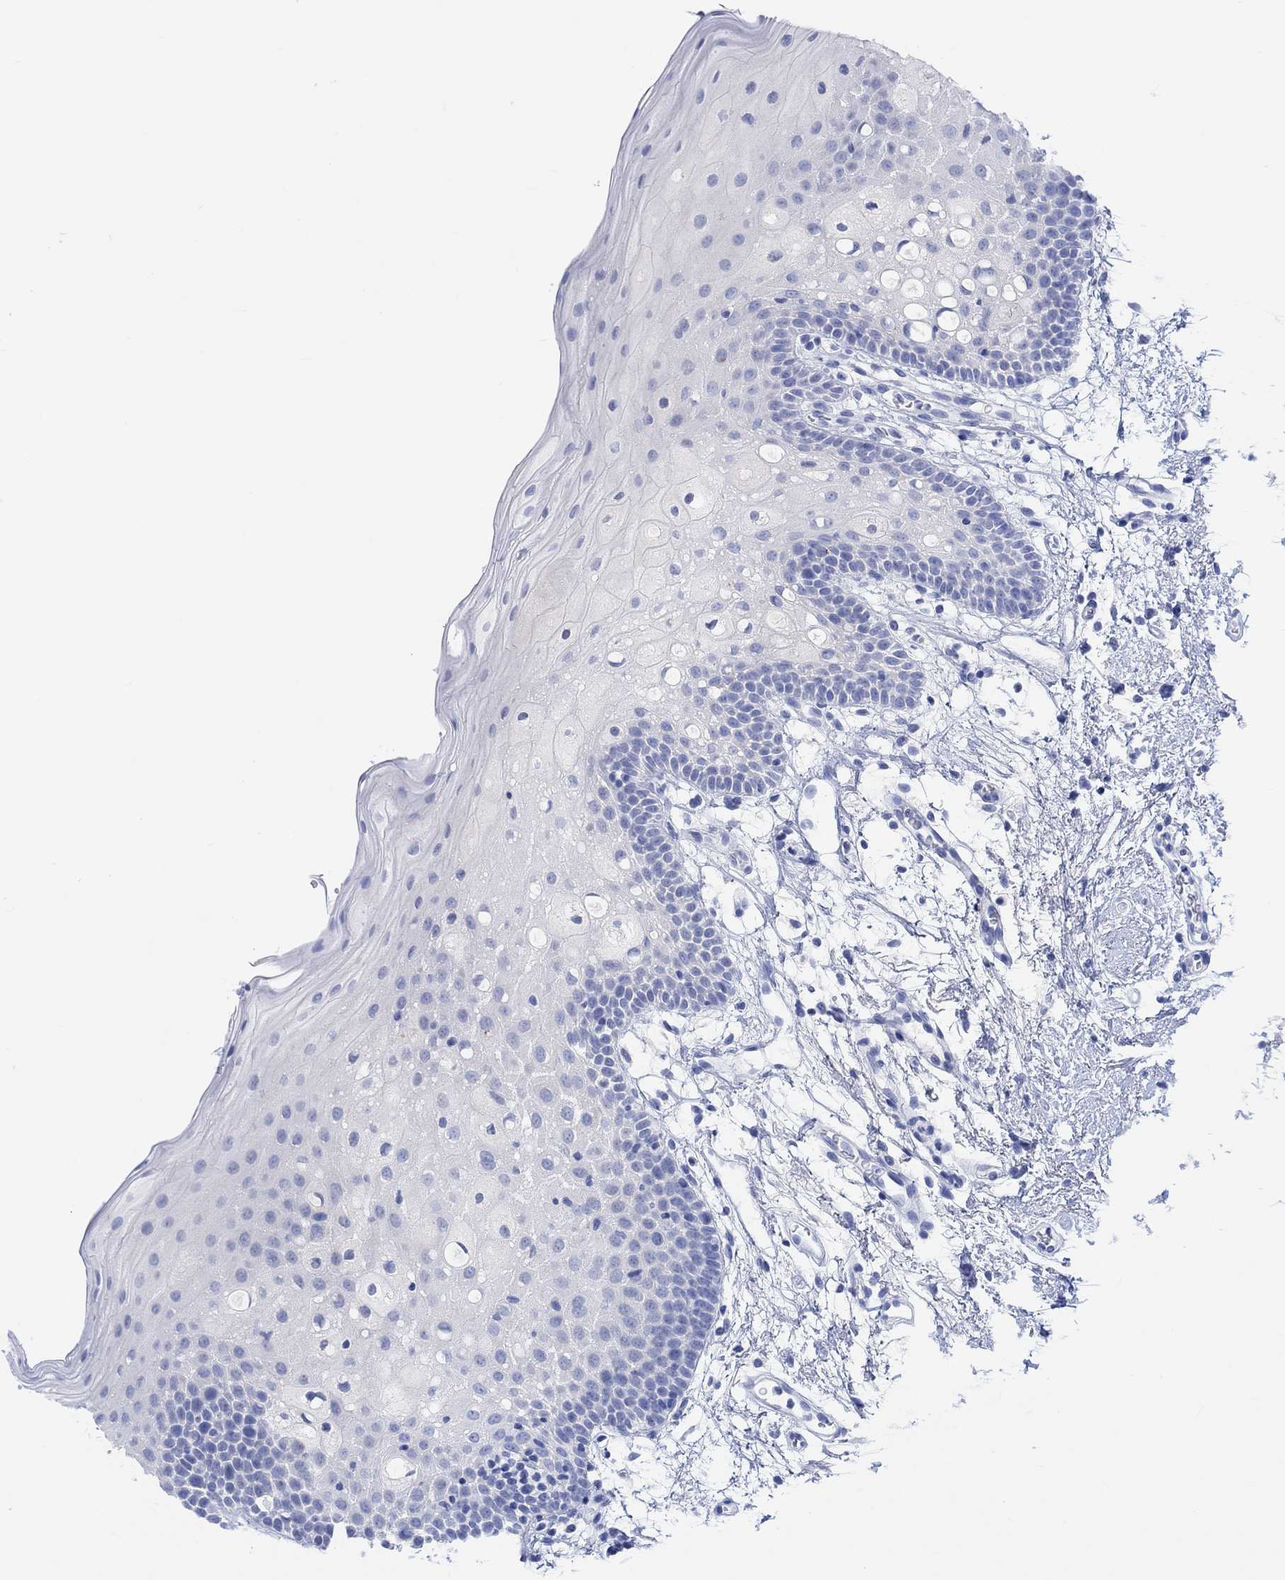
{"staining": {"intensity": "negative", "quantity": "none", "location": "none"}, "tissue": "oral mucosa", "cell_type": "Squamous epithelial cells", "image_type": "normal", "snomed": [{"axis": "morphology", "description": "Normal tissue, NOS"}, {"axis": "topography", "description": "Oral tissue"}, {"axis": "topography", "description": "Tounge, NOS"}], "caption": "Immunohistochemistry image of benign human oral mucosa stained for a protein (brown), which displays no positivity in squamous epithelial cells.", "gene": "CALCA", "patient": {"sex": "female", "age": 83}}